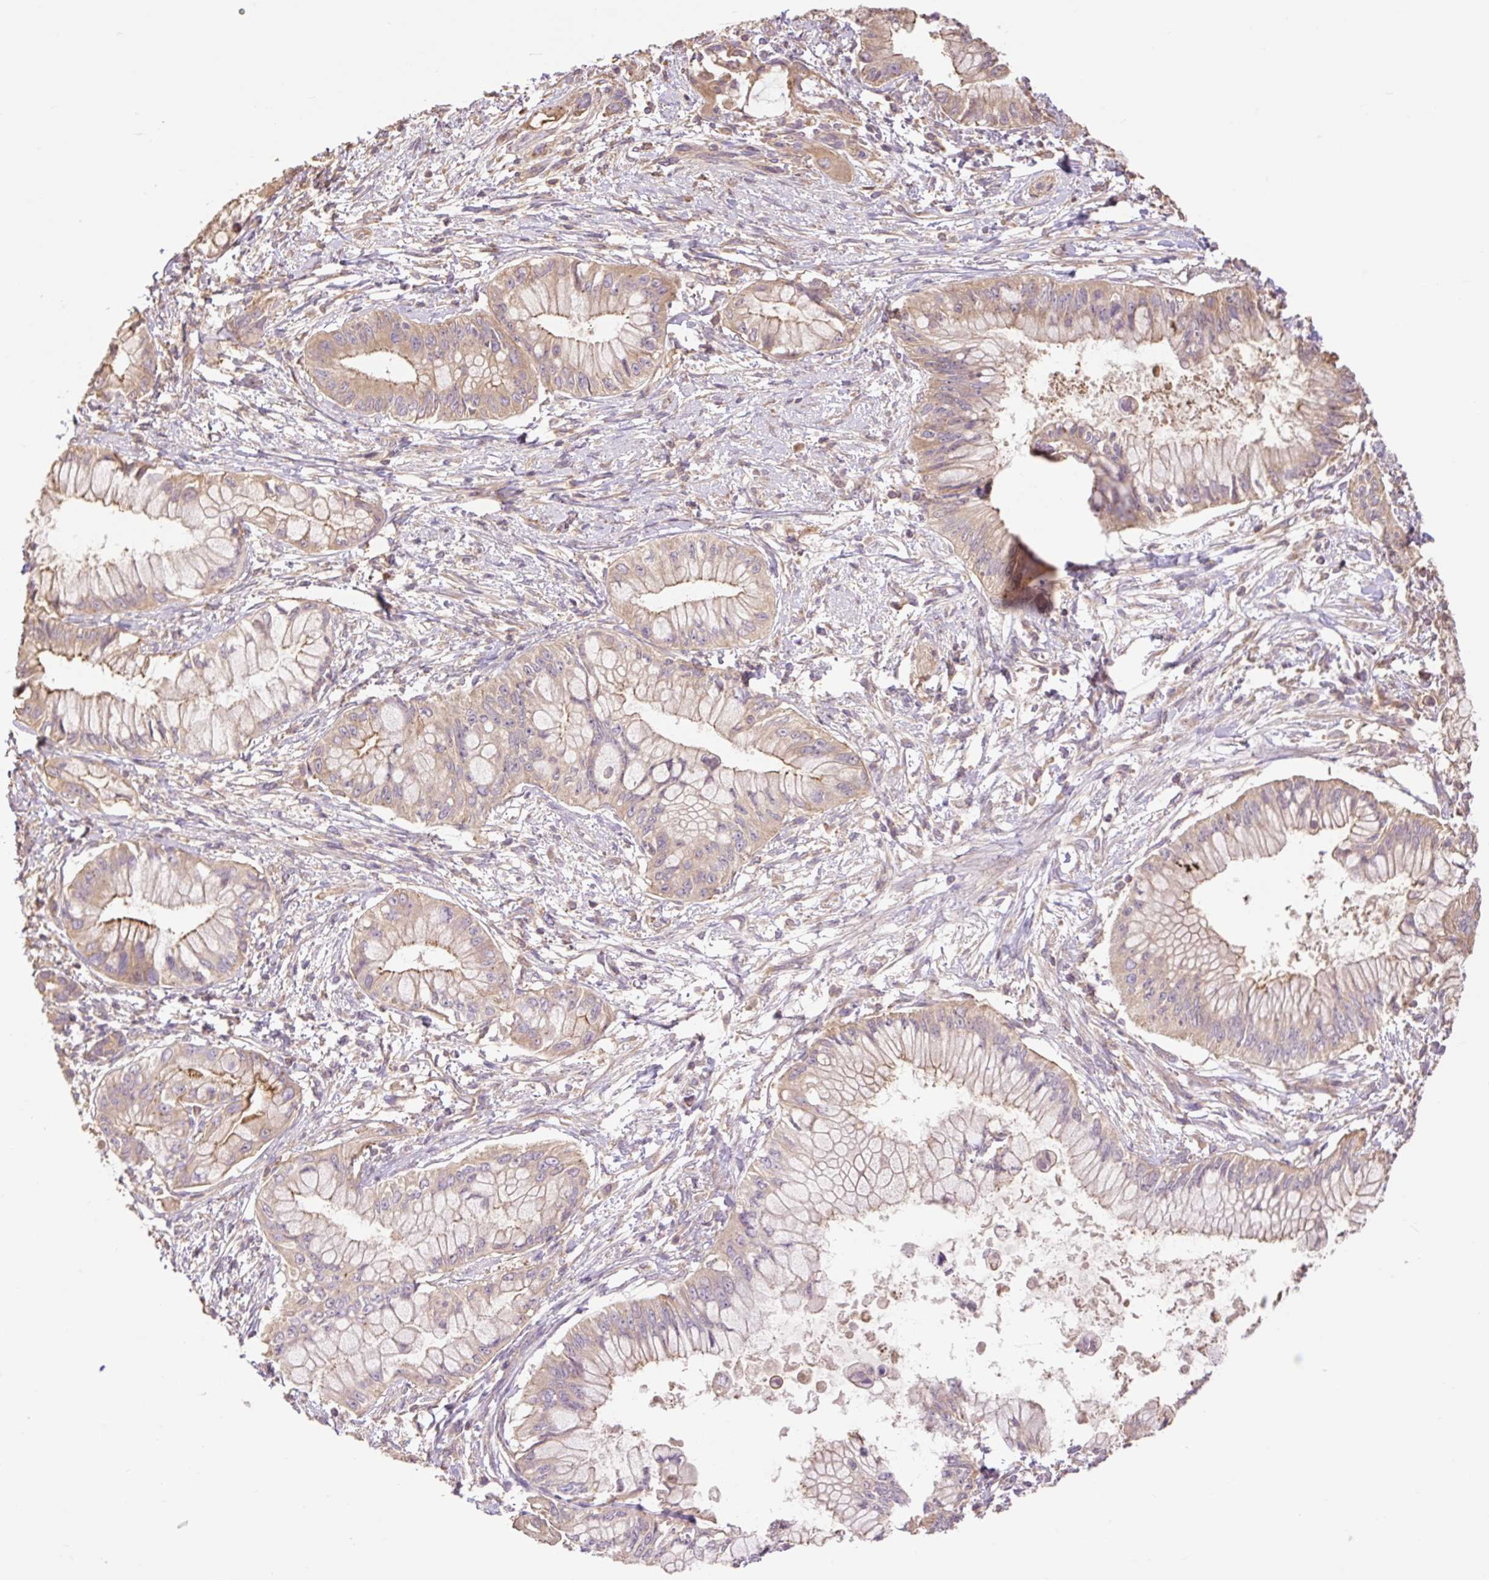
{"staining": {"intensity": "moderate", "quantity": ">75%", "location": "cytoplasmic/membranous"}, "tissue": "pancreatic cancer", "cell_type": "Tumor cells", "image_type": "cancer", "snomed": [{"axis": "morphology", "description": "Adenocarcinoma, NOS"}, {"axis": "topography", "description": "Pancreas"}], "caption": "Pancreatic cancer stained with IHC exhibits moderate cytoplasmic/membranous positivity in approximately >75% of tumor cells. The staining was performed using DAB, with brown indicating positive protein expression. Nuclei are stained blue with hematoxylin.", "gene": "DESI1", "patient": {"sex": "male", "age": 48}}